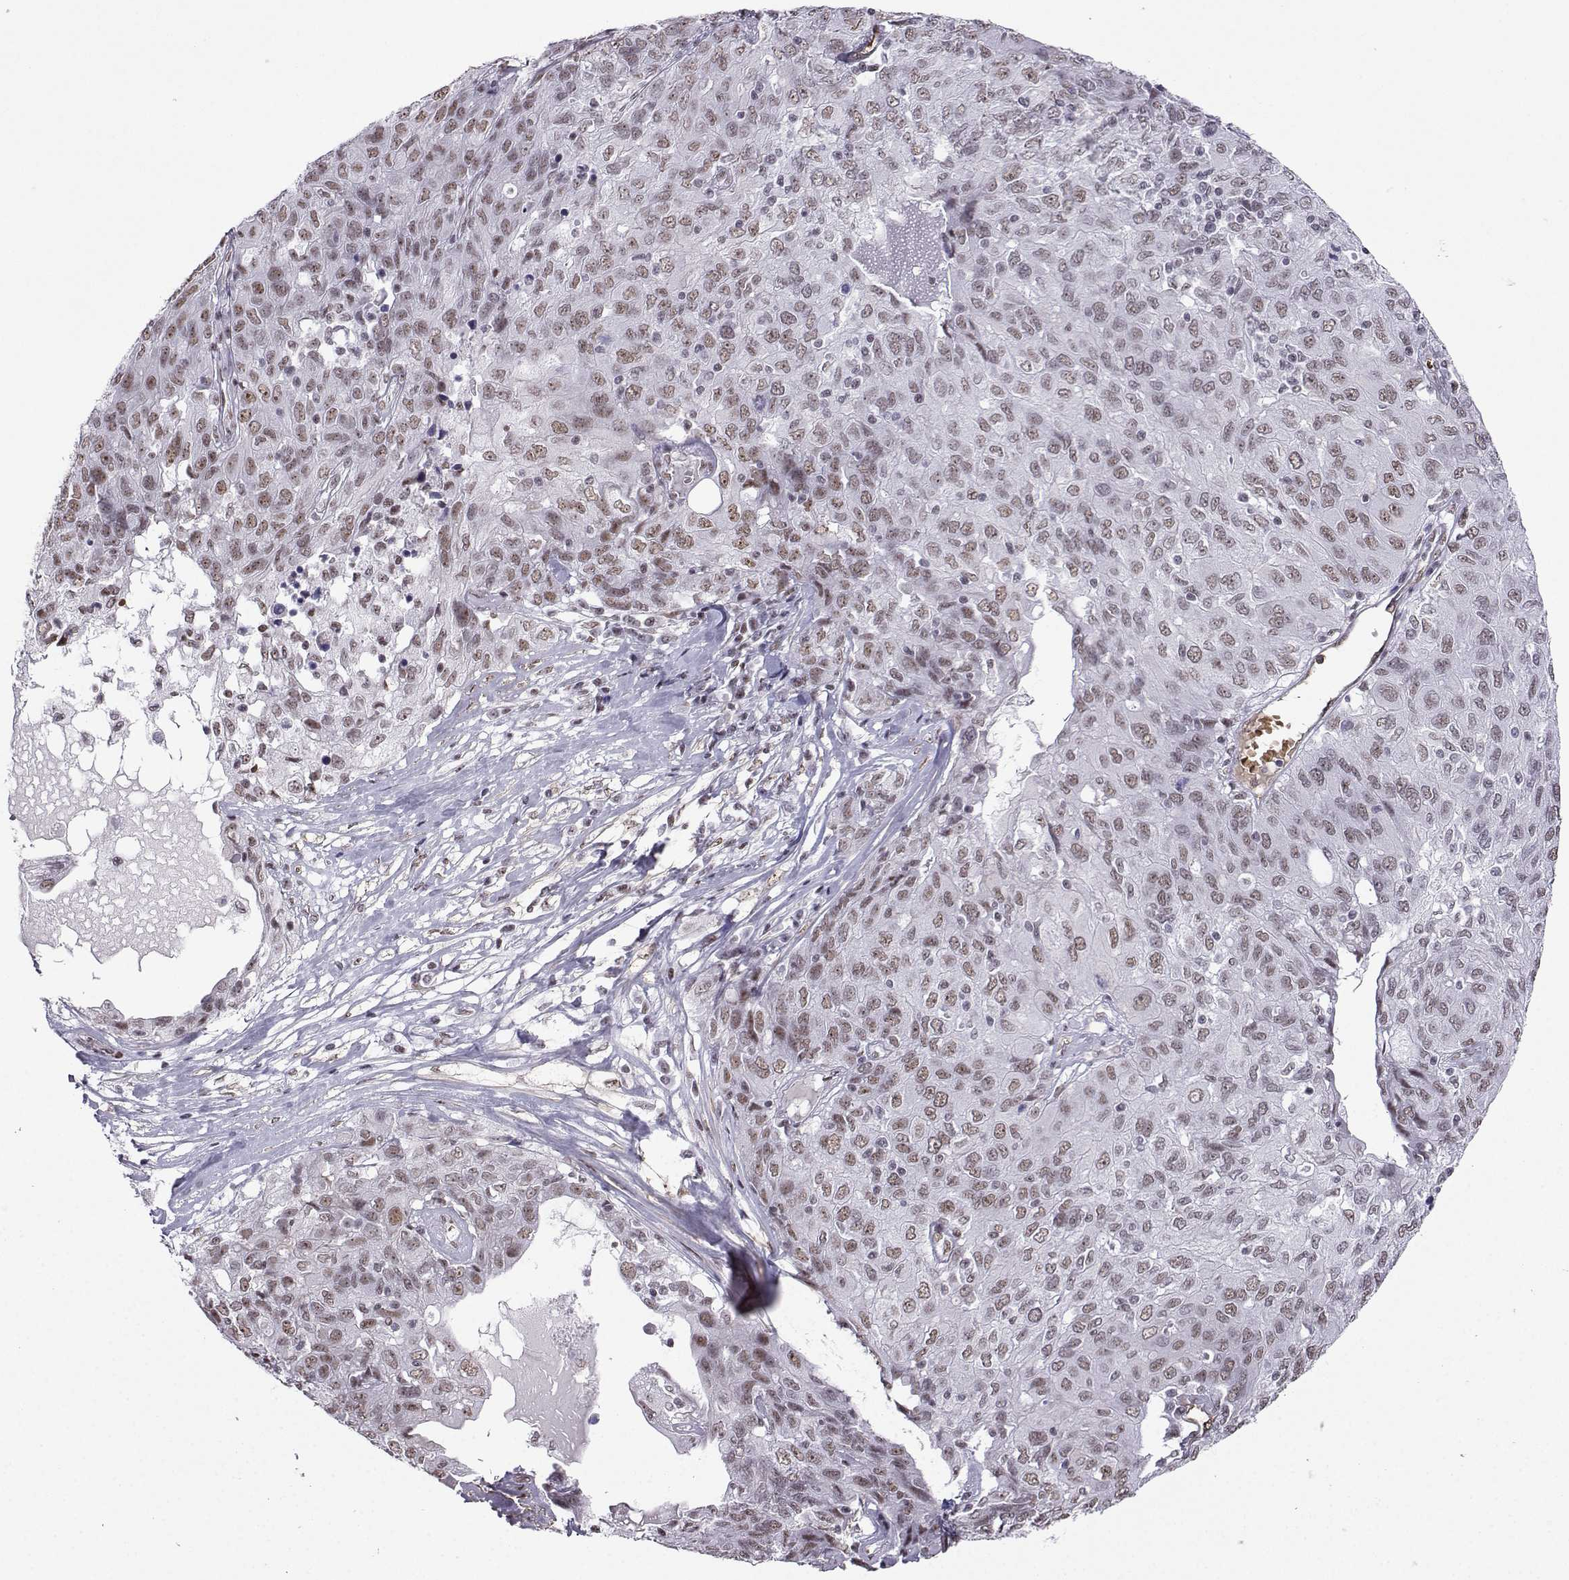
{"staining": {"intensity": "weak", "quantity": ">75%", "location": "nuclear"}, "tissue": "ovarian cancer", "cell_type": "Tumor cells", "image_type": "cancer", "snomed": [{"axis": "morphology", "description": "Carcinoma, endometroid"}, {"axis": "topography", "description": "Ovary"}], "caption": "A micrograph of human endometroid carcinoma (ovarian) stained for a protein reveals weak nuclear brown staining in tumor cells.", "gene": "CCNK", "patient": {"sex": "female", "age": 50}}